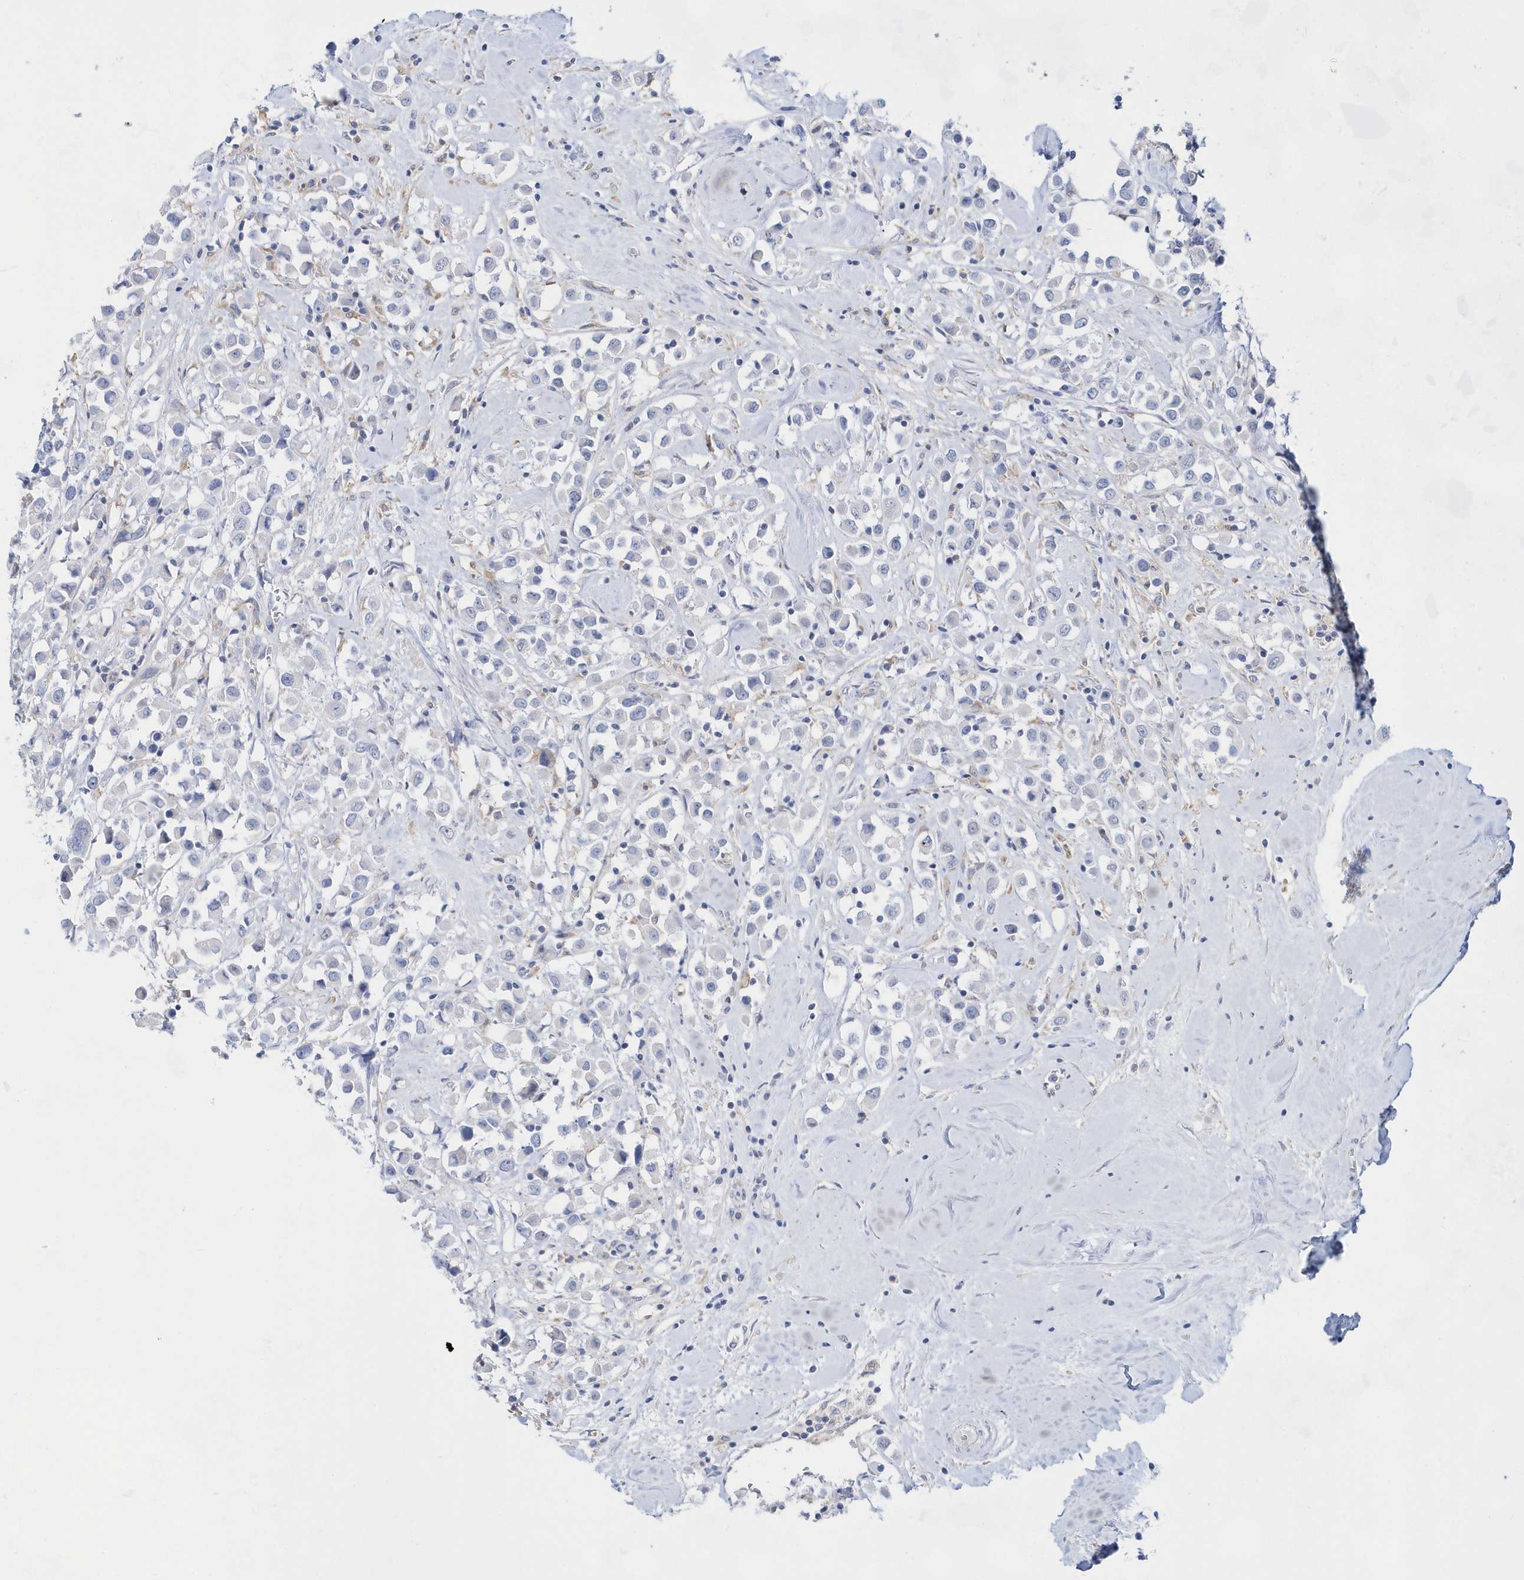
{"staining": {"intensity": "negative", "quantity": "none", "location": "none"}, "tissue": "breast cancer", "cell_type": "Tumor cells", "image_type": "cancer", "snomed": [{"axis": "morphology", "description": "Duct carcinoma"}, {"axis": "topography", "description": "Breast"}], "caption": "DAB (3,3'-diaminobenzidine) immunohistochemical staining of breast infiltrating ductal carcinoma shows no significant positivity in tumor cells.", "gene": "BDH2", "patient": {"sex": "female", "age": 61}}